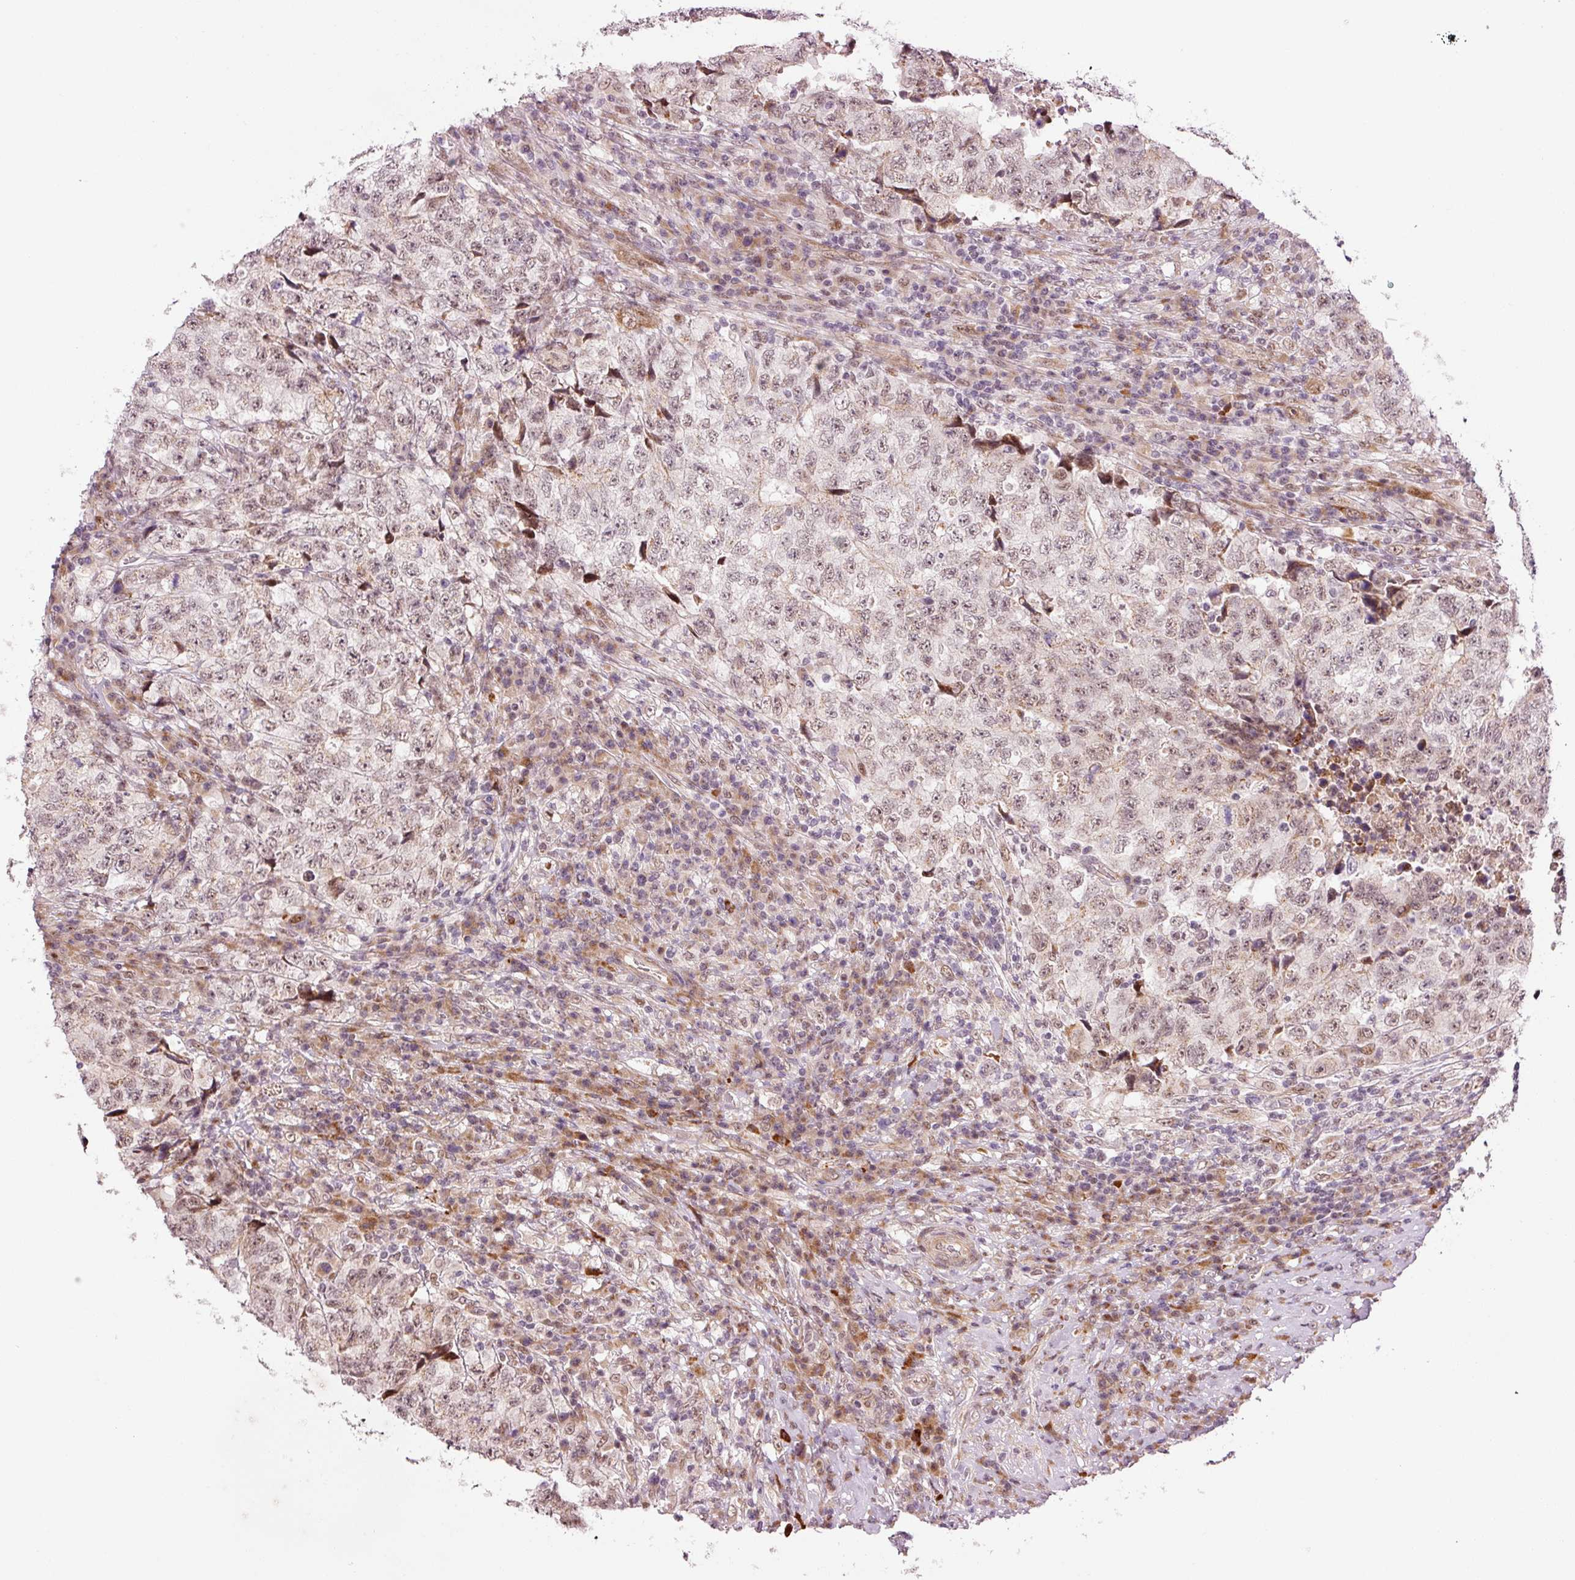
{"staining": {"intensity": "weak", "quantity": "25%-75%", "location": "nuclear"}, "tissue": "testis cancer", "cell_type": "Tumor cells", "image_type": "cancer", "snomed": [{"axis": "morphology", "description": "Necrosis, NOS"}, {"axis": "morphology", "description": "Carcinoma, Embryonal, NOS"}, {"axis": "topography", "description": "Testis"}], "caption": "Testis cancer stained with a protein marker shows weak staining in tumor cells.", "gene": "ANKRD20A1", "patient": {"sex": "male", "age": 19}}